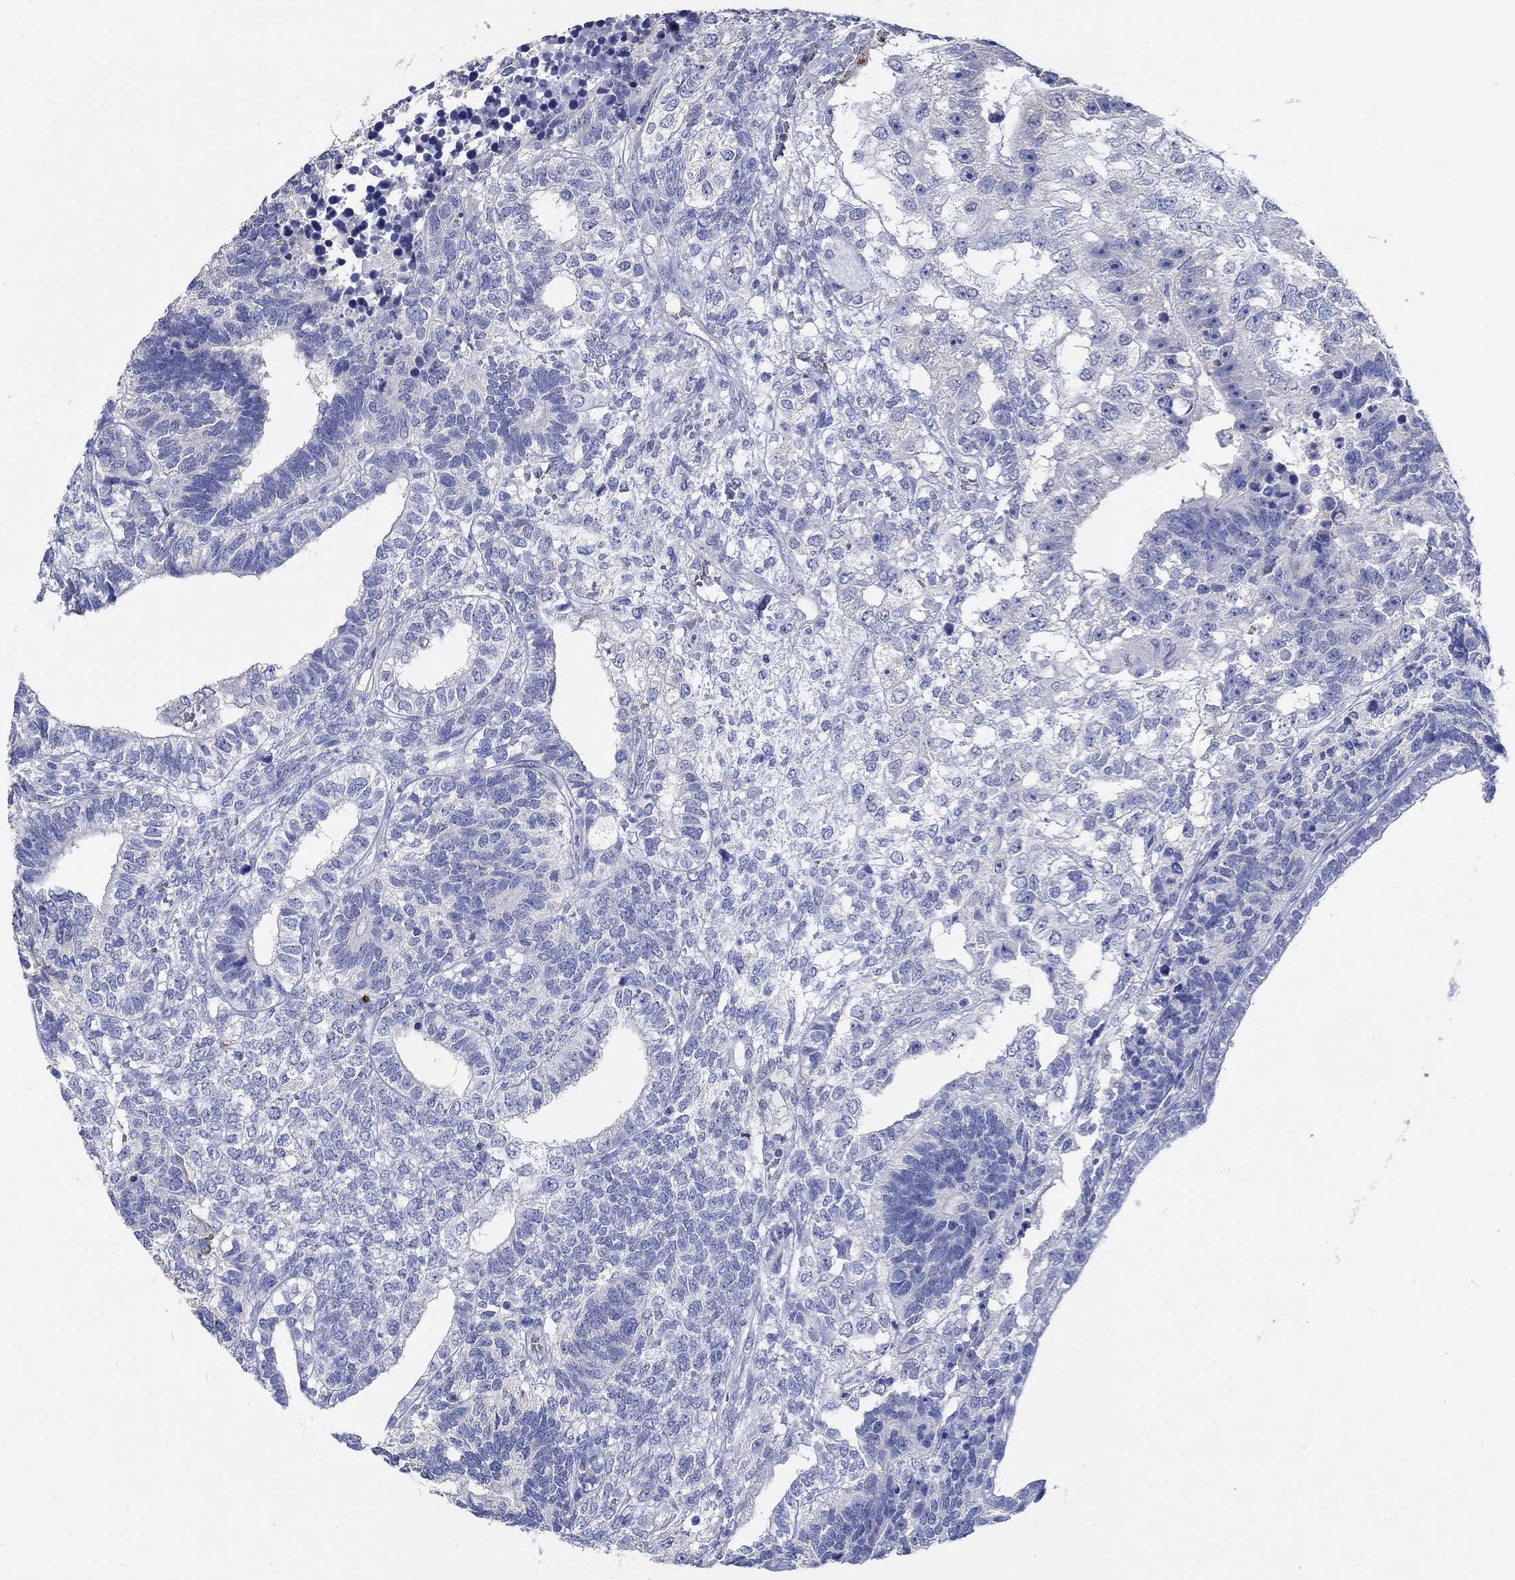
{"staining": {"intensity": "negative", "quantity": "none", "location": "none"}, "tissue": "testis cancer", "cell_type": "Tumor cells", "image_type": "cancer", "snomed": [{"axis": "morphology", "description": "Seminoma, NOS"}, {"axis": "morphology", "description": "Carcinoma, Embryonal, NOS"}, {"axis": "topography", "description": "Testis"}], "caption": "A high-resolution photomicrograph shows IHC staining of testis cancer, which shows no significant expression in tumor cells.", "gene": "KCNA1", "patient": {"sex": "male", "age": 41}}